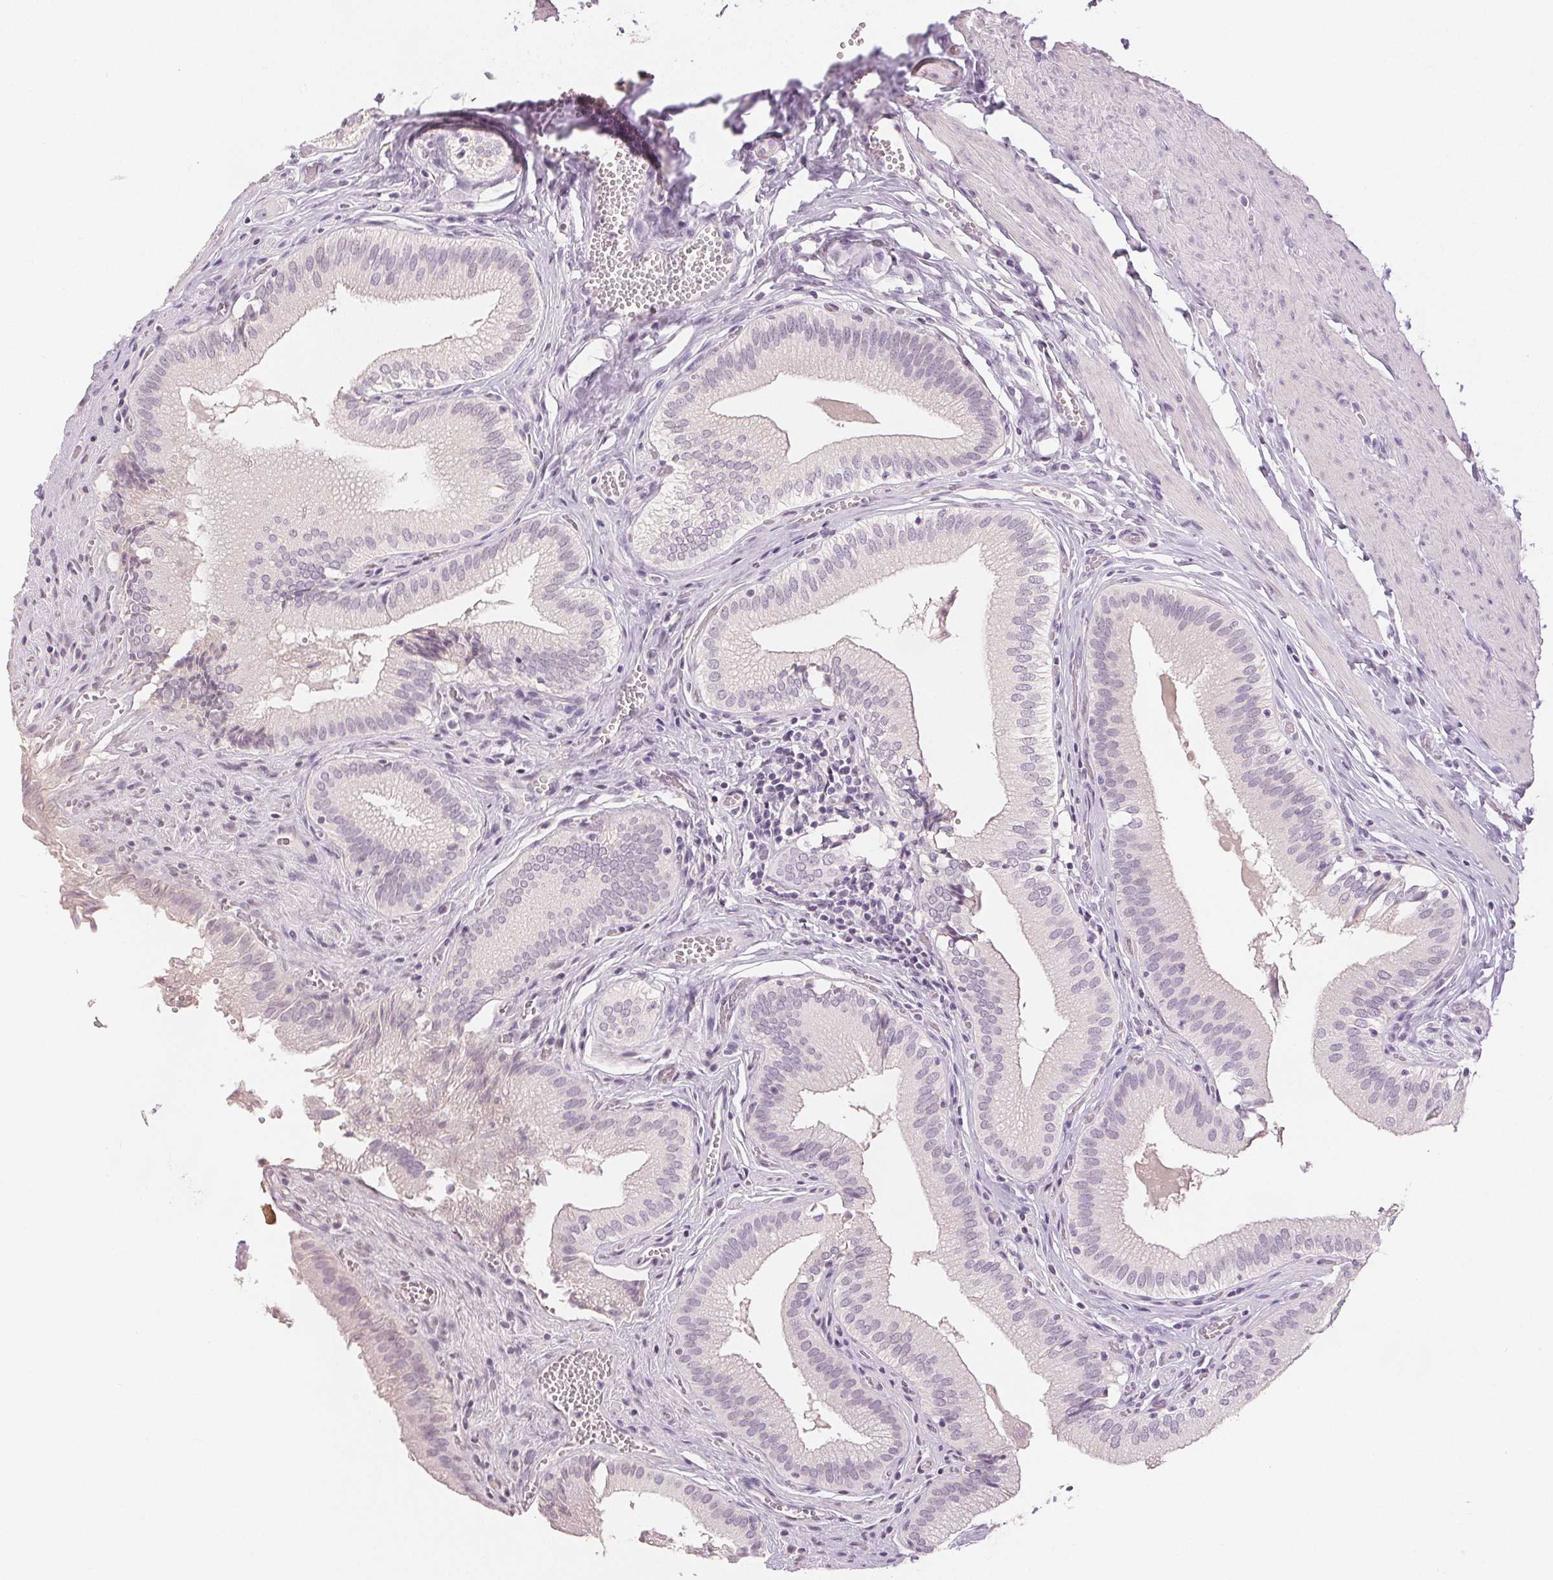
{"staining": {"intensity": "negative", "quantity": "none", "location": "none"}, "tissue": "gallbladder", "cell_type": "Glandular cells", "image_type": "normal", "snomed": [{"axis": "morphology", "description": "Normal tissue, NOS"}, {"axis": "topography", "description": "Gallbladder"}, {"axis": "topography", "description": "Peripheral nerve tissue"}], "caption": "Immunohistochemistry (IHC) histopathology image of unremarkable gallbladder: gallbladder stained with DAB (3,3'-diaminobenzidine) exhibits no significant protein positivity in glandular cells.", "gene": "SLC27A5", "patient": {"sex": "male", "age": 17}}